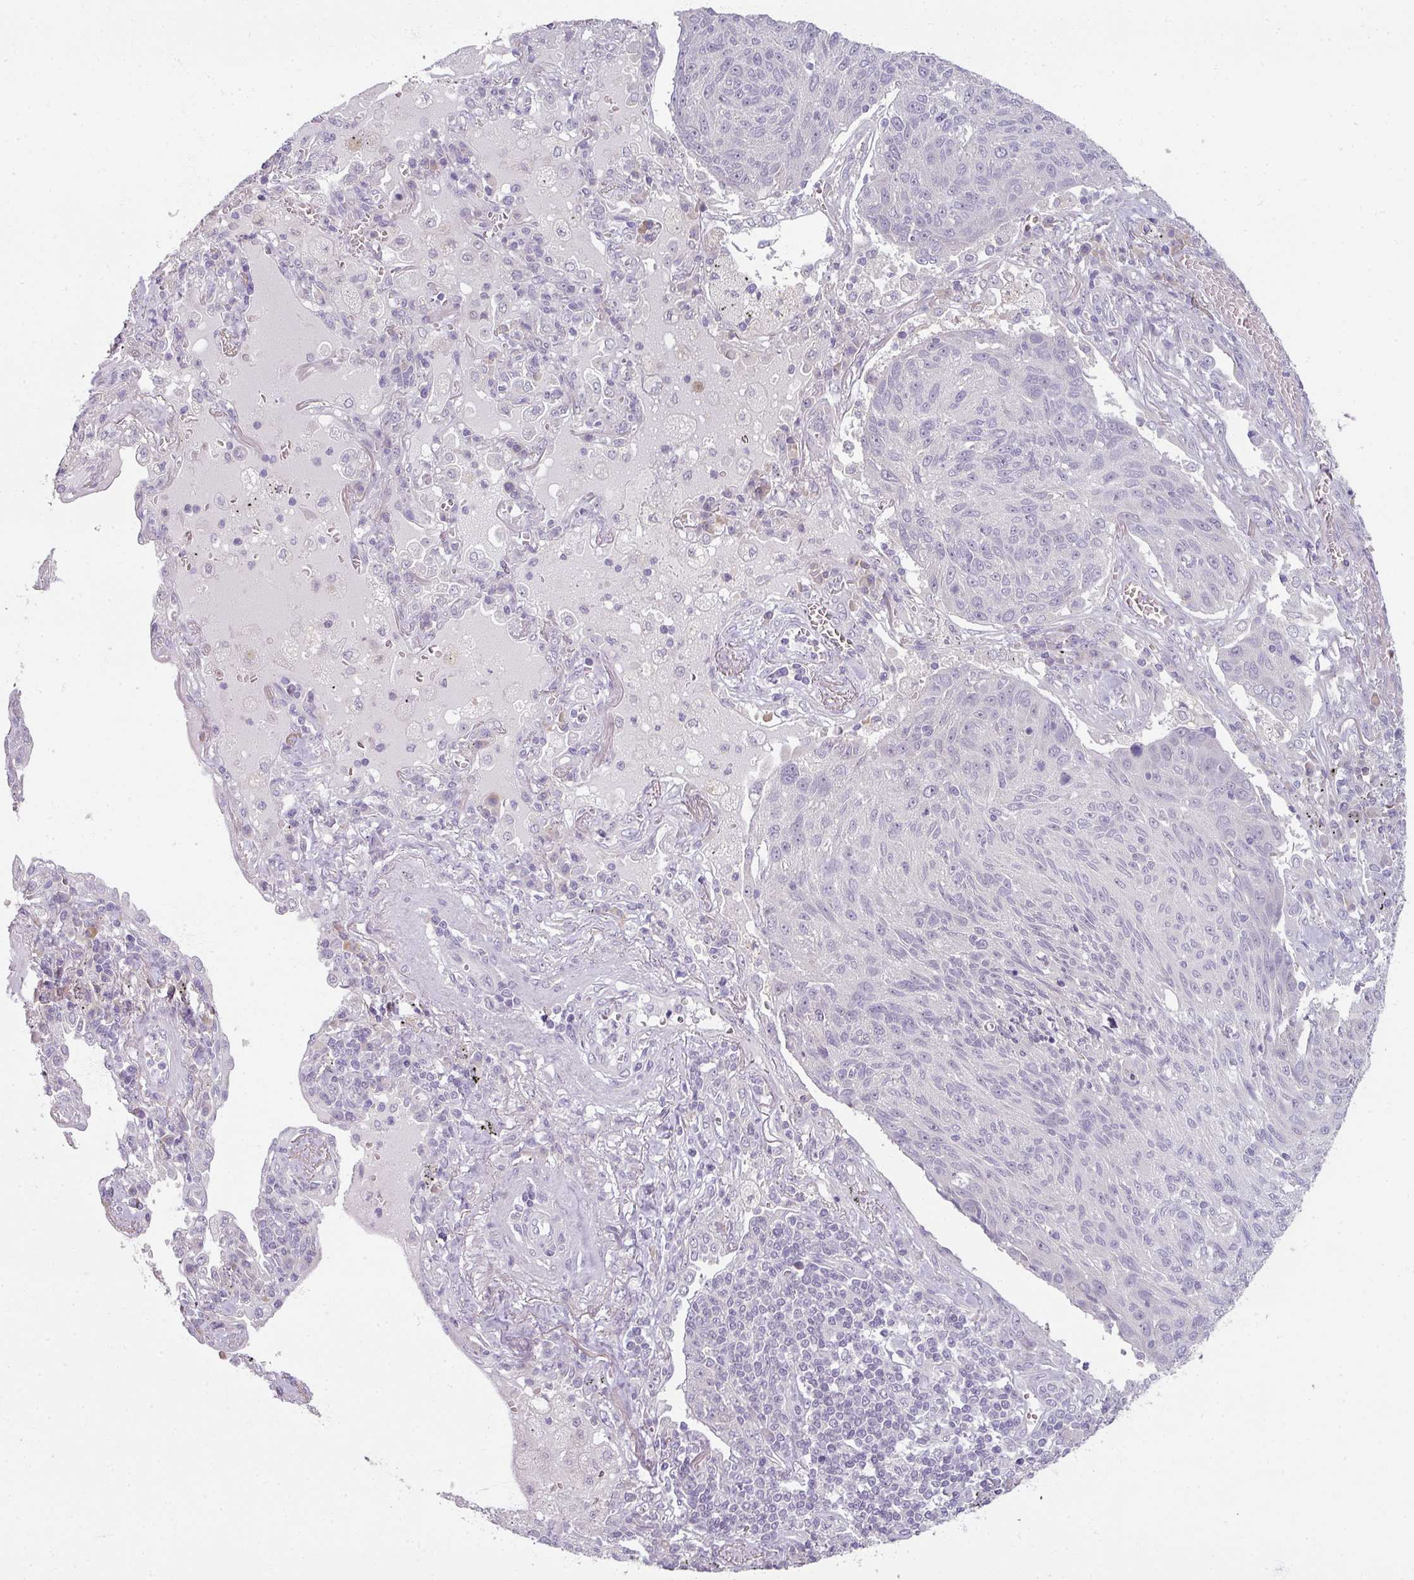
{"staining": {"intensity": "weak", "quantity": "<25%", "location": "cytoplasmic/membranous"}, "tissue": "lung cancer", "cell_type": "Tumor cells", "image_type": "cancer", "snomed": [{"axis": "morphology", "description": "Squamous cell carcinoma, NOS"}, {"axis": "topography", "description": "Lung"}], "caption": "Tumor cells are negative for brown protein staining in lung cancer (squamous cell carcinoma). (Brightfield microscopy of DAB immunohistochemistry at high magnification).", "gene": "MYMK", "patient": {"sex": "female", "age": 66}}